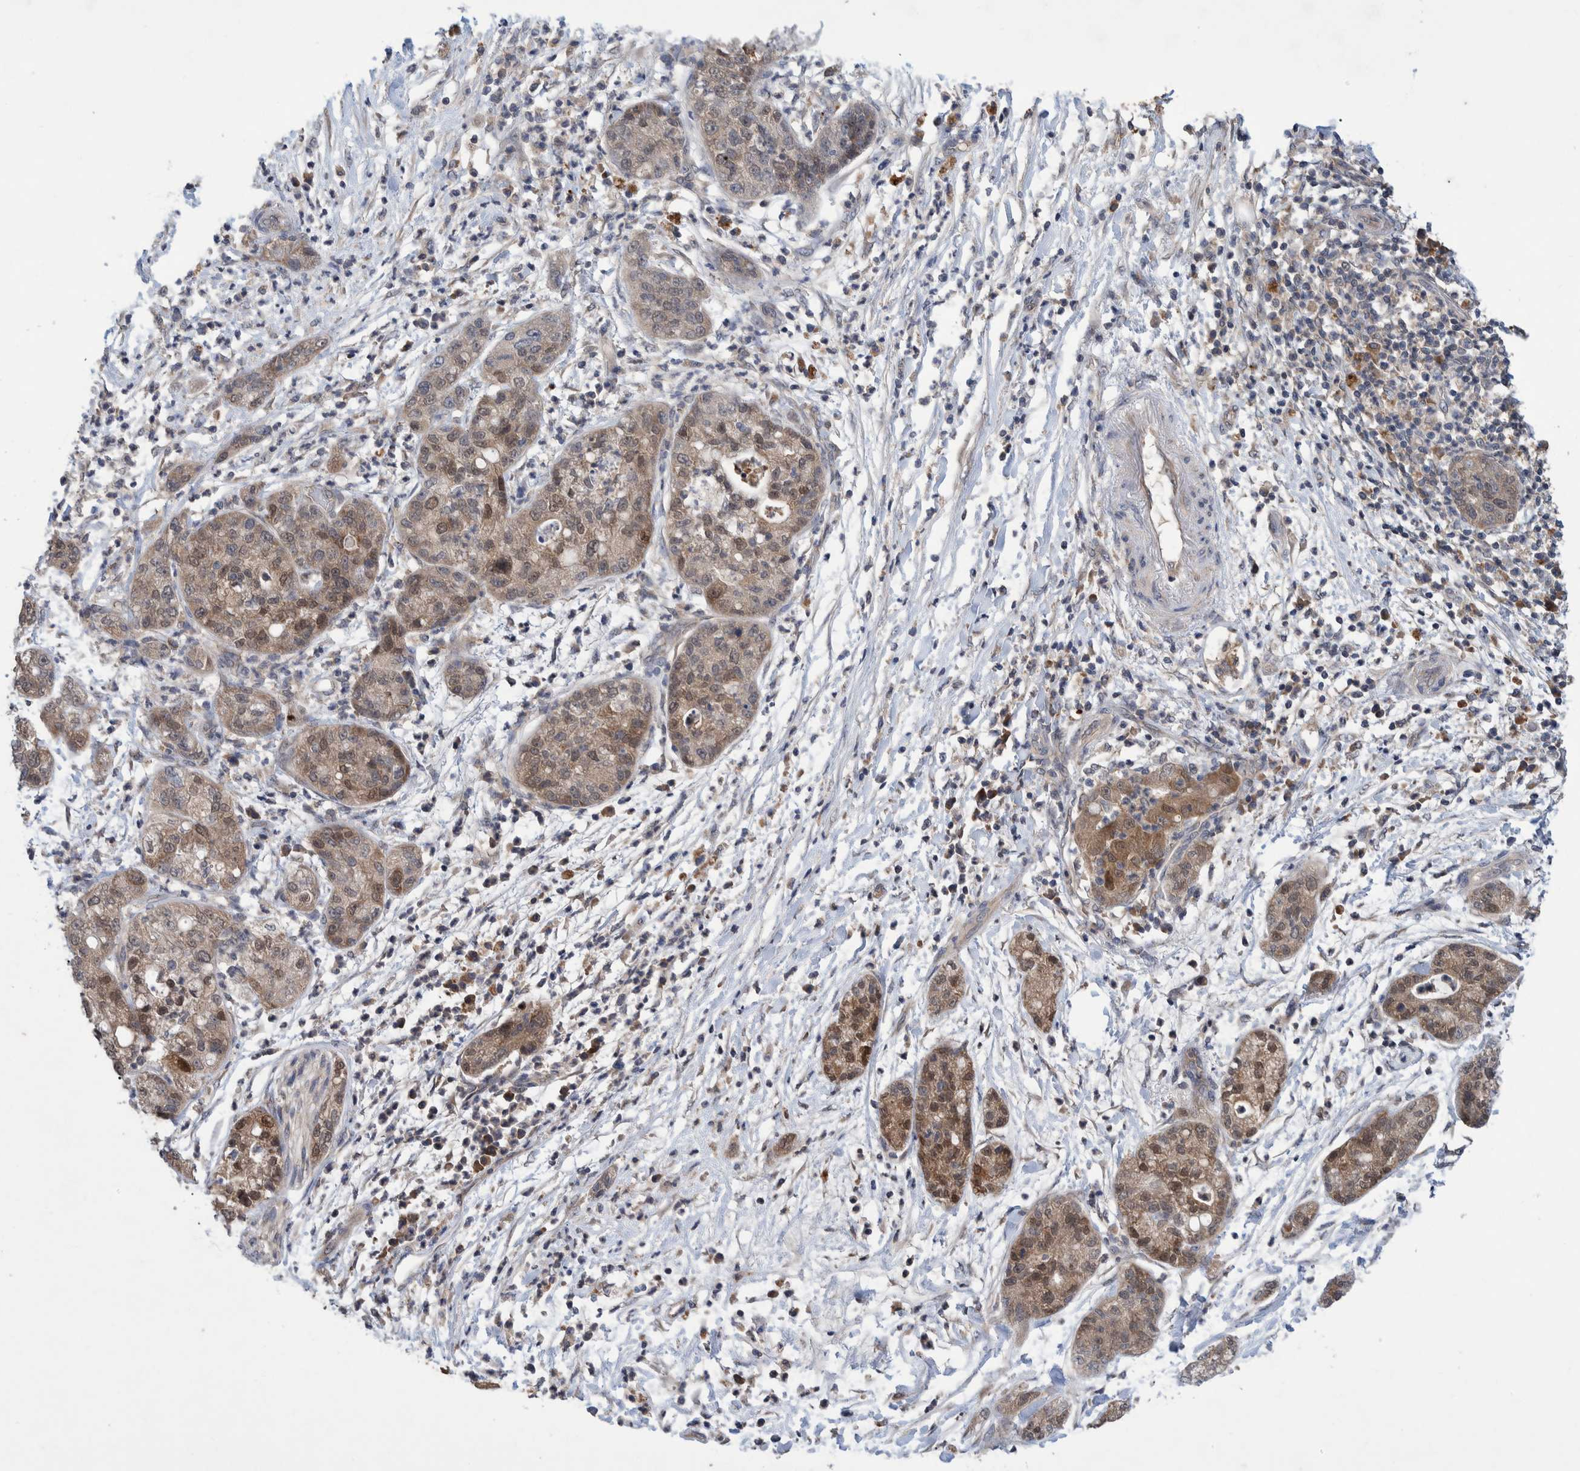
{"staining": {"intensity": "moderate", "quantity": ">75%", "location": "cytoplasmic/membranous,nuclear"}, "tissue": "pancreatic cancer", "cell_type": "Tumor cells", "image_type": "cancer", "snomed": [{"axis": "morphology", "description": "Adenocarcinoma, NOS"}, {"axis": "topography", "description": "Pancreas"}], "caption": "An IHC micrograph of neoplastic tissue is shown. Protein staining in brown highlights moderate cytoplasmic/membranous and nuclear positivity in pancreatic cancer within tumor cells. The protein is stained brown, and the nuclei are stained in blue (DAB (3,3'-diaminobenzidine) IHC with brightfield microscopy, high magnification).", "gene": "PLPBP", "patient": {"sex": "female", "age": 78}}